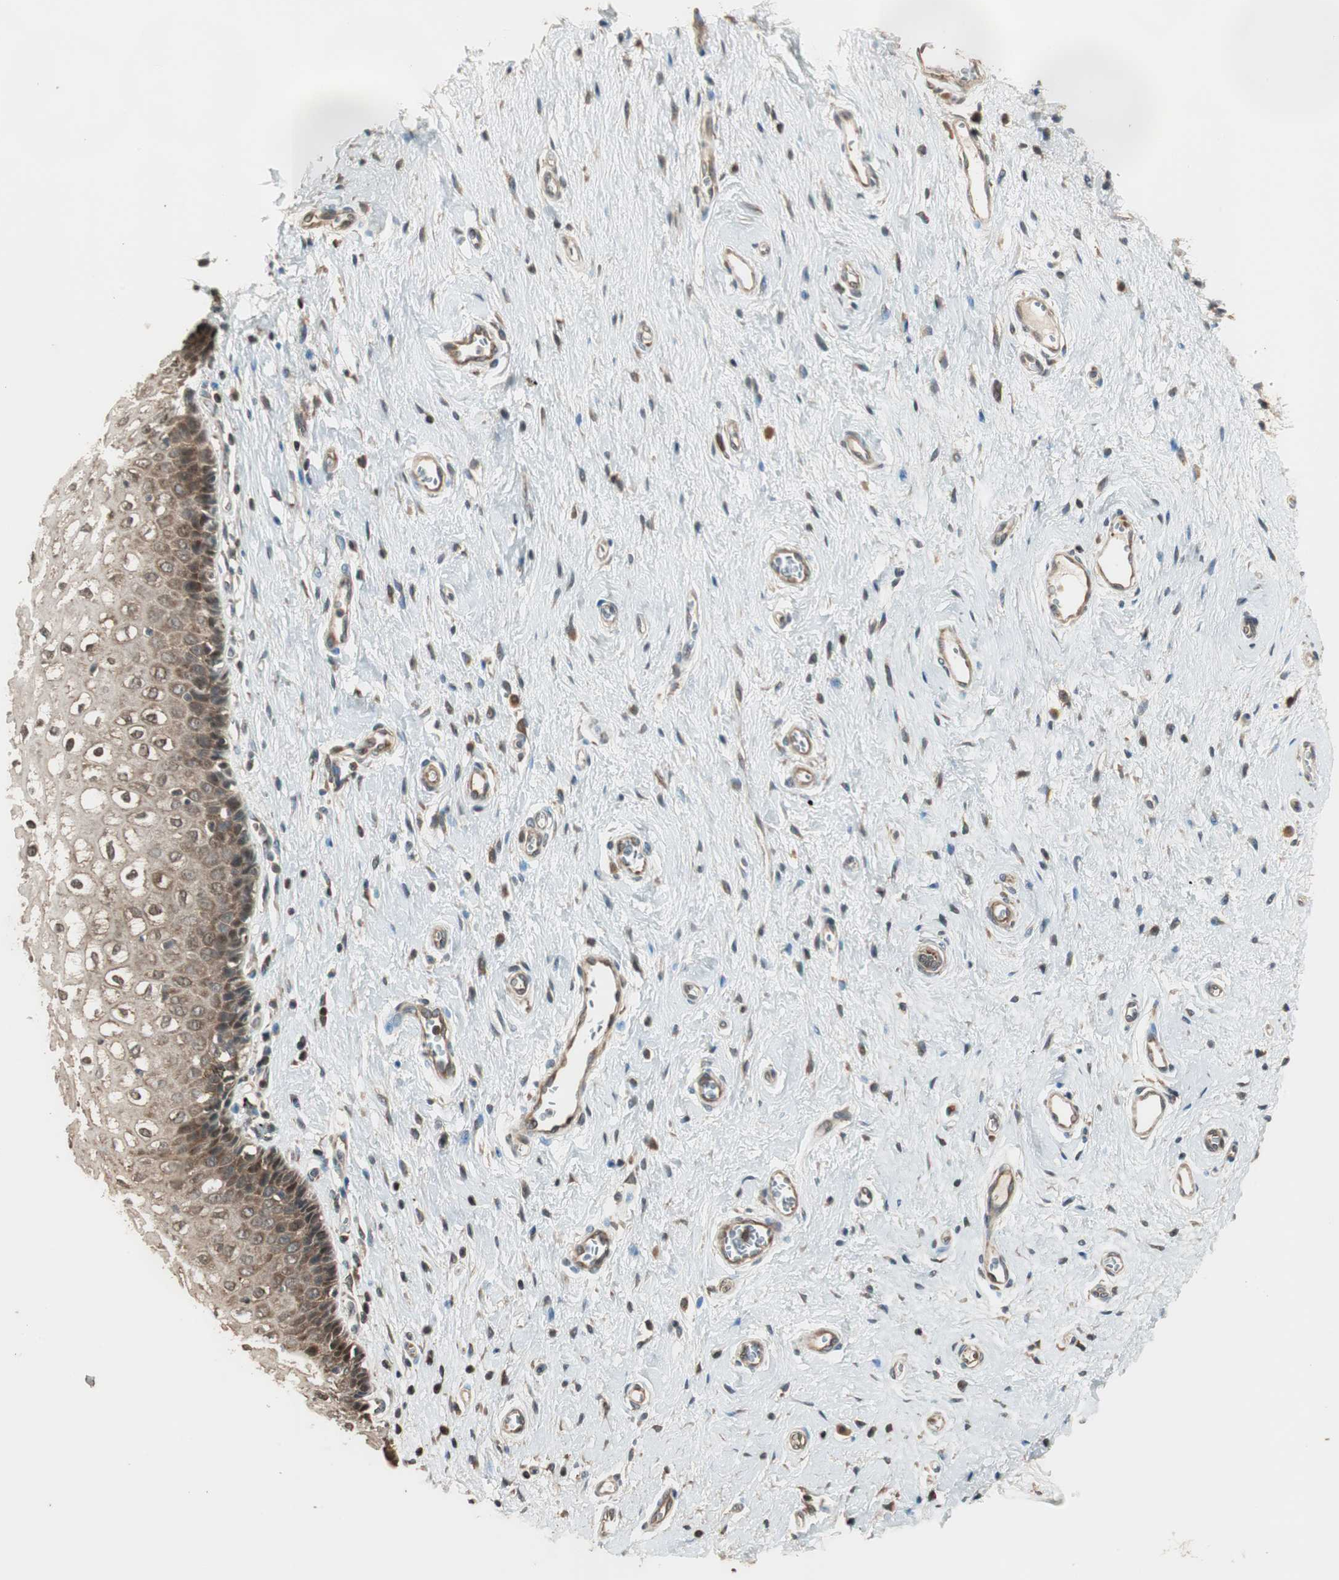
{"staining": {"intensity": "strong", "quantity": ">75%", "location": "cytoplasmic/membranous,nuclear"}, "tissue": "vagina", "cell_type": "Squamous epithelial cells", "image_type": "normal", "snomed": [{"axis": "morphology", "description": "Normal tissue, NOS"}, {"axis": "topography", "description": "Soft tissue"}, {"axis": "topography", "description": "Vagina"}], "caption": "Strong cytoplasmic/membranous,nuclear positivity is identified in about >75% of squamous epithelial cells in normal vagina. (Brightfield microscopy of DAB IHC at high magnification).", "gene": "CNOT4", "patient": {"sex": "female", "age": 61}}